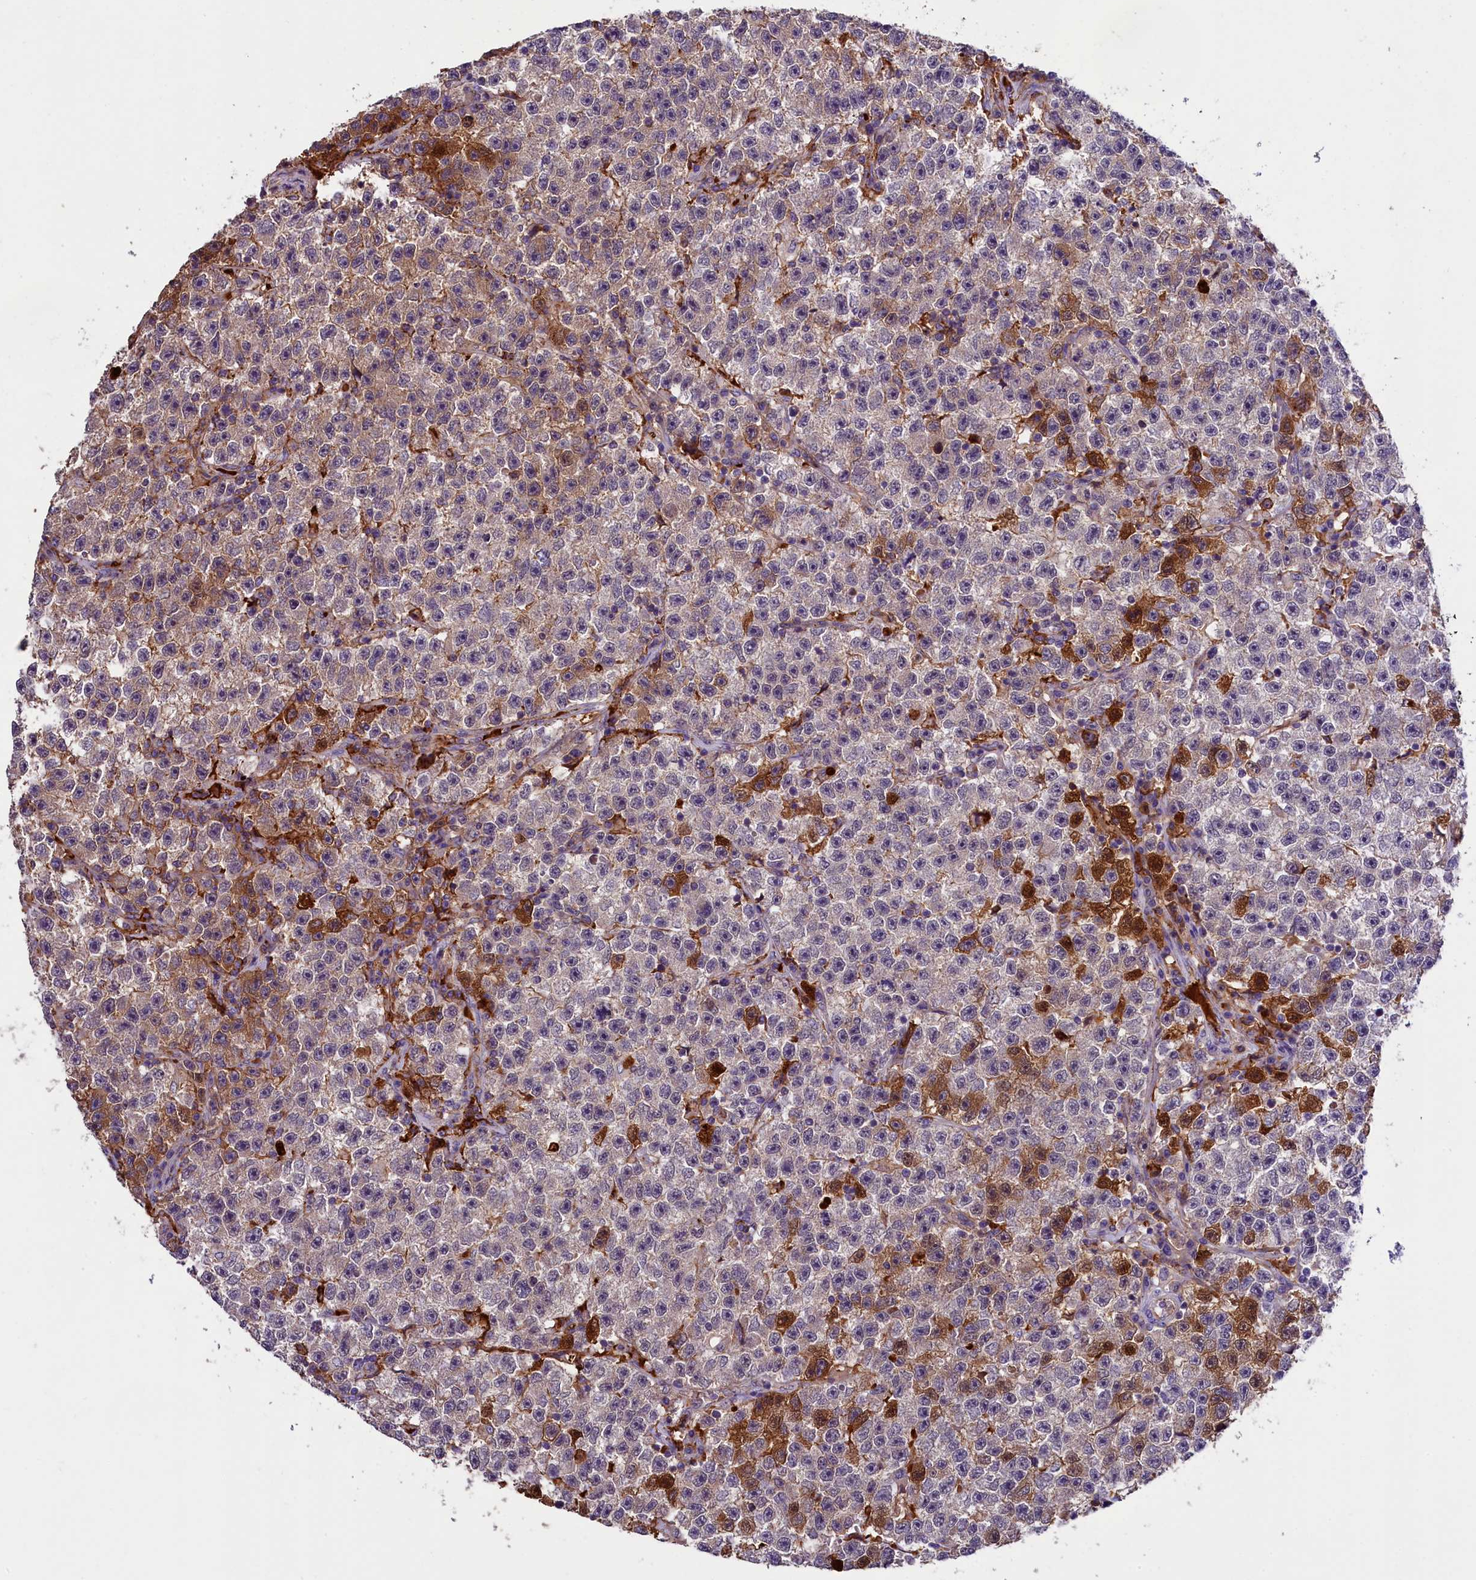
{"staining": {"intensity": "moderate", "quantity": "<25%", "location": "cytoplasmic/membranous"}, "tissue": "testis cancer", "cell_type": "Tumor cells", "image_type": "cancer", "snomed": [{"axis": "morphology", "description": "Seminoma, NOS"}, {"axis": "topography", "description": "Testis"}], "caption": "There is low levels of moderate cytoplasmic/membranous staining in tumor cells of testis cancer (seminoma), as demonstrated by immunohistochemical staining (brown color).", "gene": "PHAF1", "patient": {"sex": "male", "age": 22}}